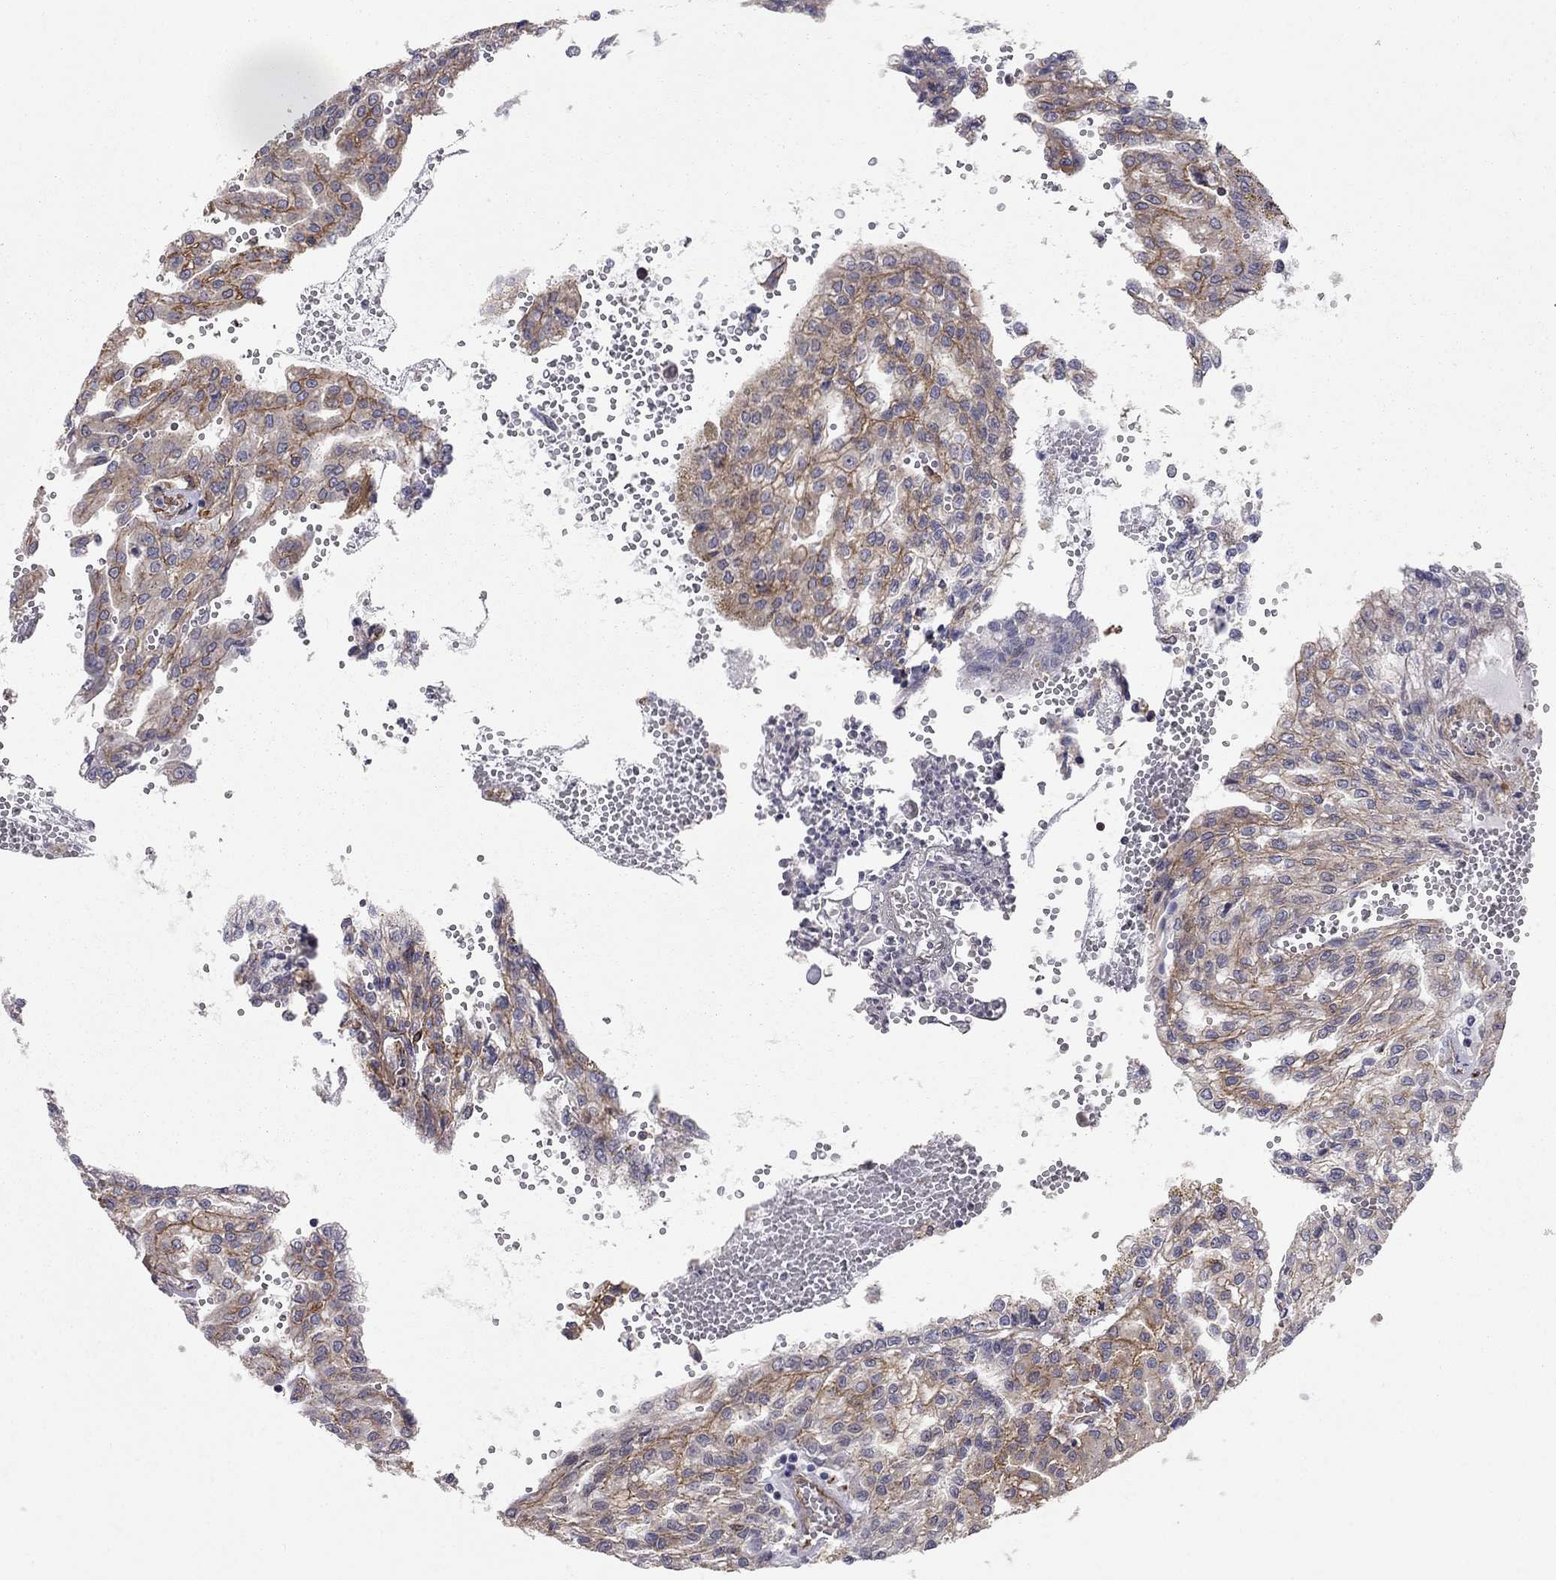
{"staining": {"intensity": "strong", "quantity": "<25%", "location": "cytoplasmic/membranous"}, "tissue": "renal cancer", "cell_type": "Tumor cells", "image_type": "cancer", "snomed": [{"axis": "morphology", "description": "Adenocarcinoma, NOS"}, {"axis": "topography", "description": "Kidney"}], "caption": "Adenocarcinoma (renal) tissue reveals strong cytoplasmic/membranous positivity in approximately <25% of tumor cells", "gene": "BICDL2", "patient": {"sex": "male", "age": 63}}